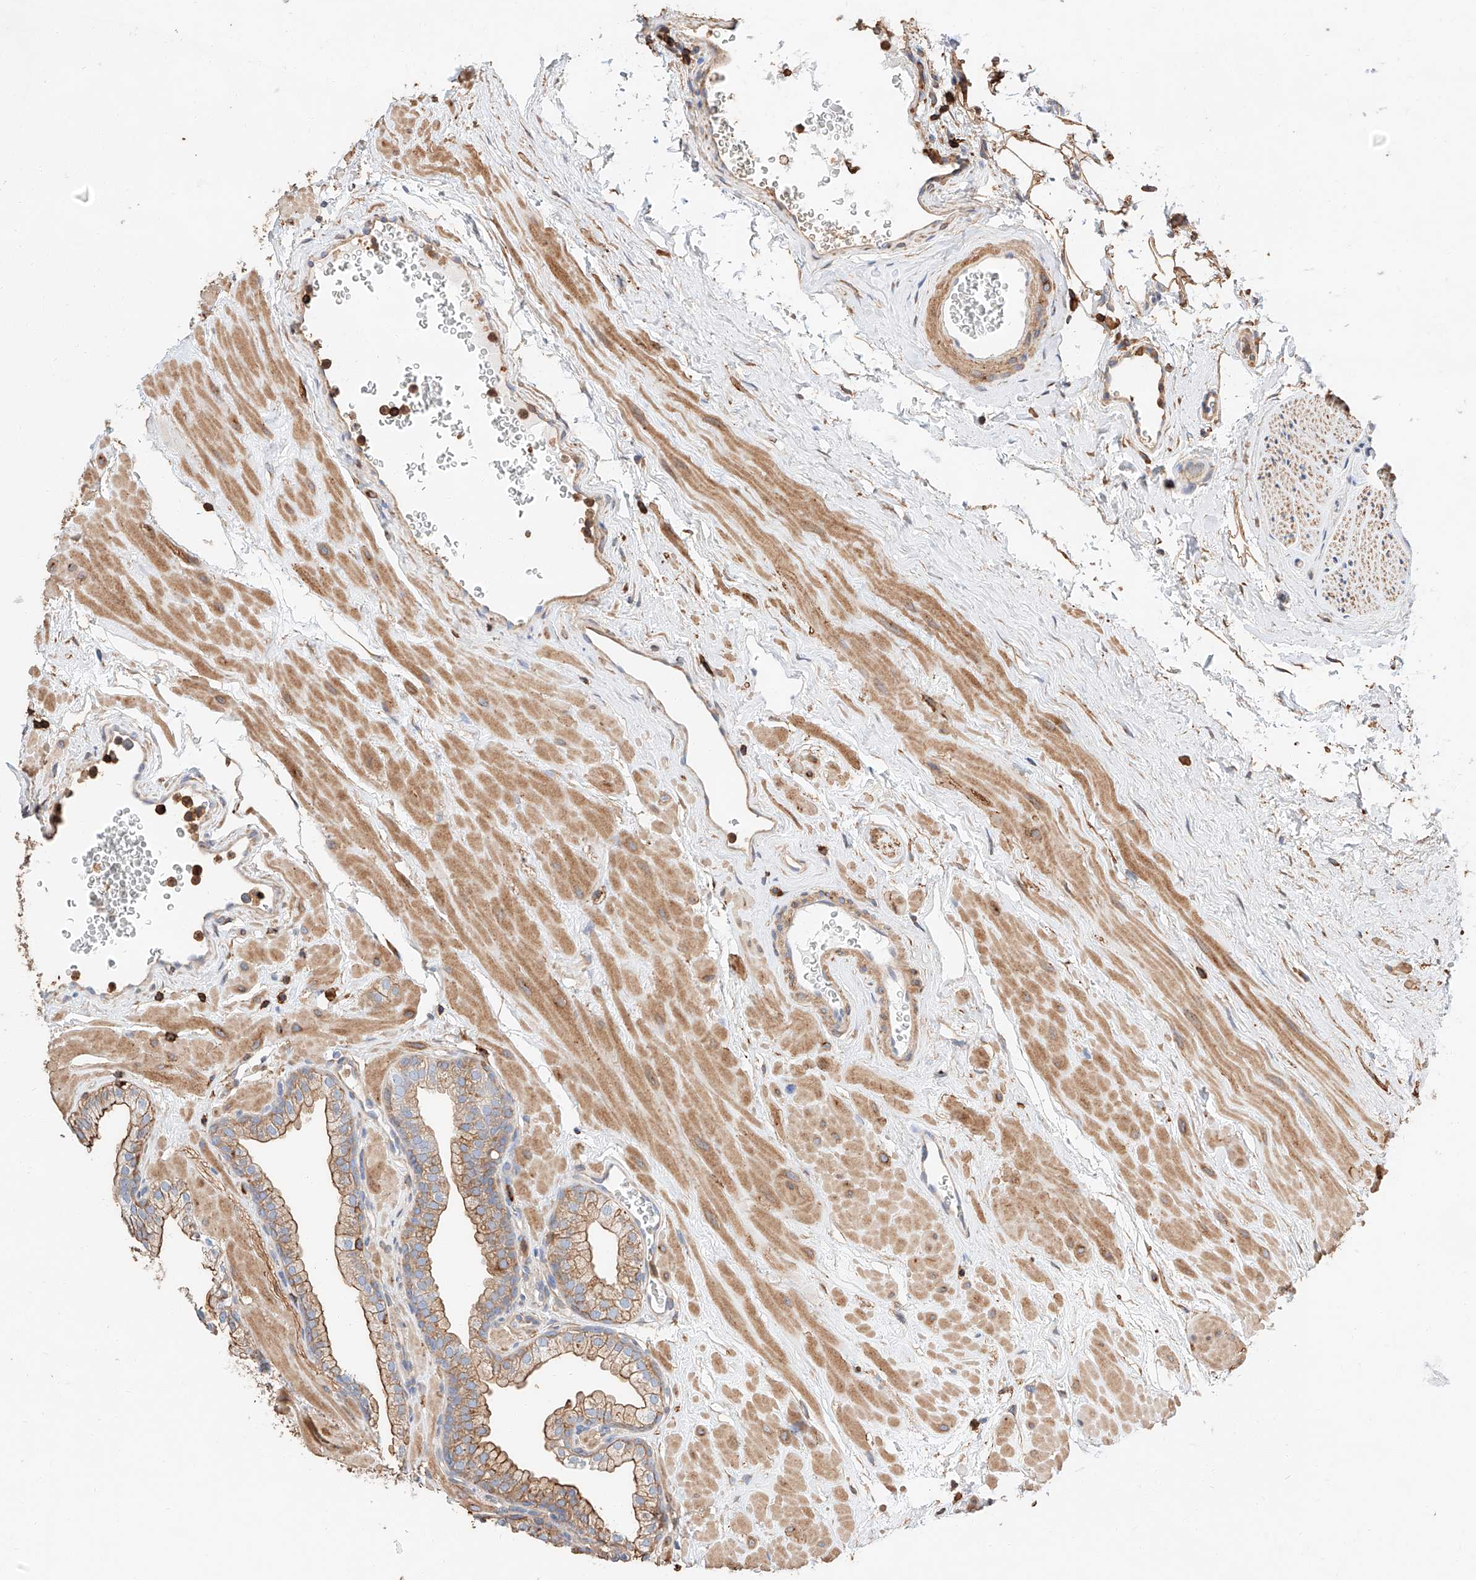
{"staining": {"intensity": "moderate", "quantity": "25%-75%", "location": "cytoplasmic/membranous"}, "tissue": "prostate", "cell_type": "Glandular cells", "image_type": "normal", "snomed": [{"axis": "morphology", "description": "Normal tissue, NOS"}, {"axis": "morphology", "description": "Urothelial carcinoma, Low grade"}, {"axis": "topography", "description": "Urinary bladder"}, {"axis": "topography", "description": "Prostate"}], "caption": "Protein staining of unremarkable prostate displays moderate cytoplasmic/membranous expression in about 25%-75% of glandular cells.", "gene": "WFS1", "patient": {"sex": "male", "age": 60}}